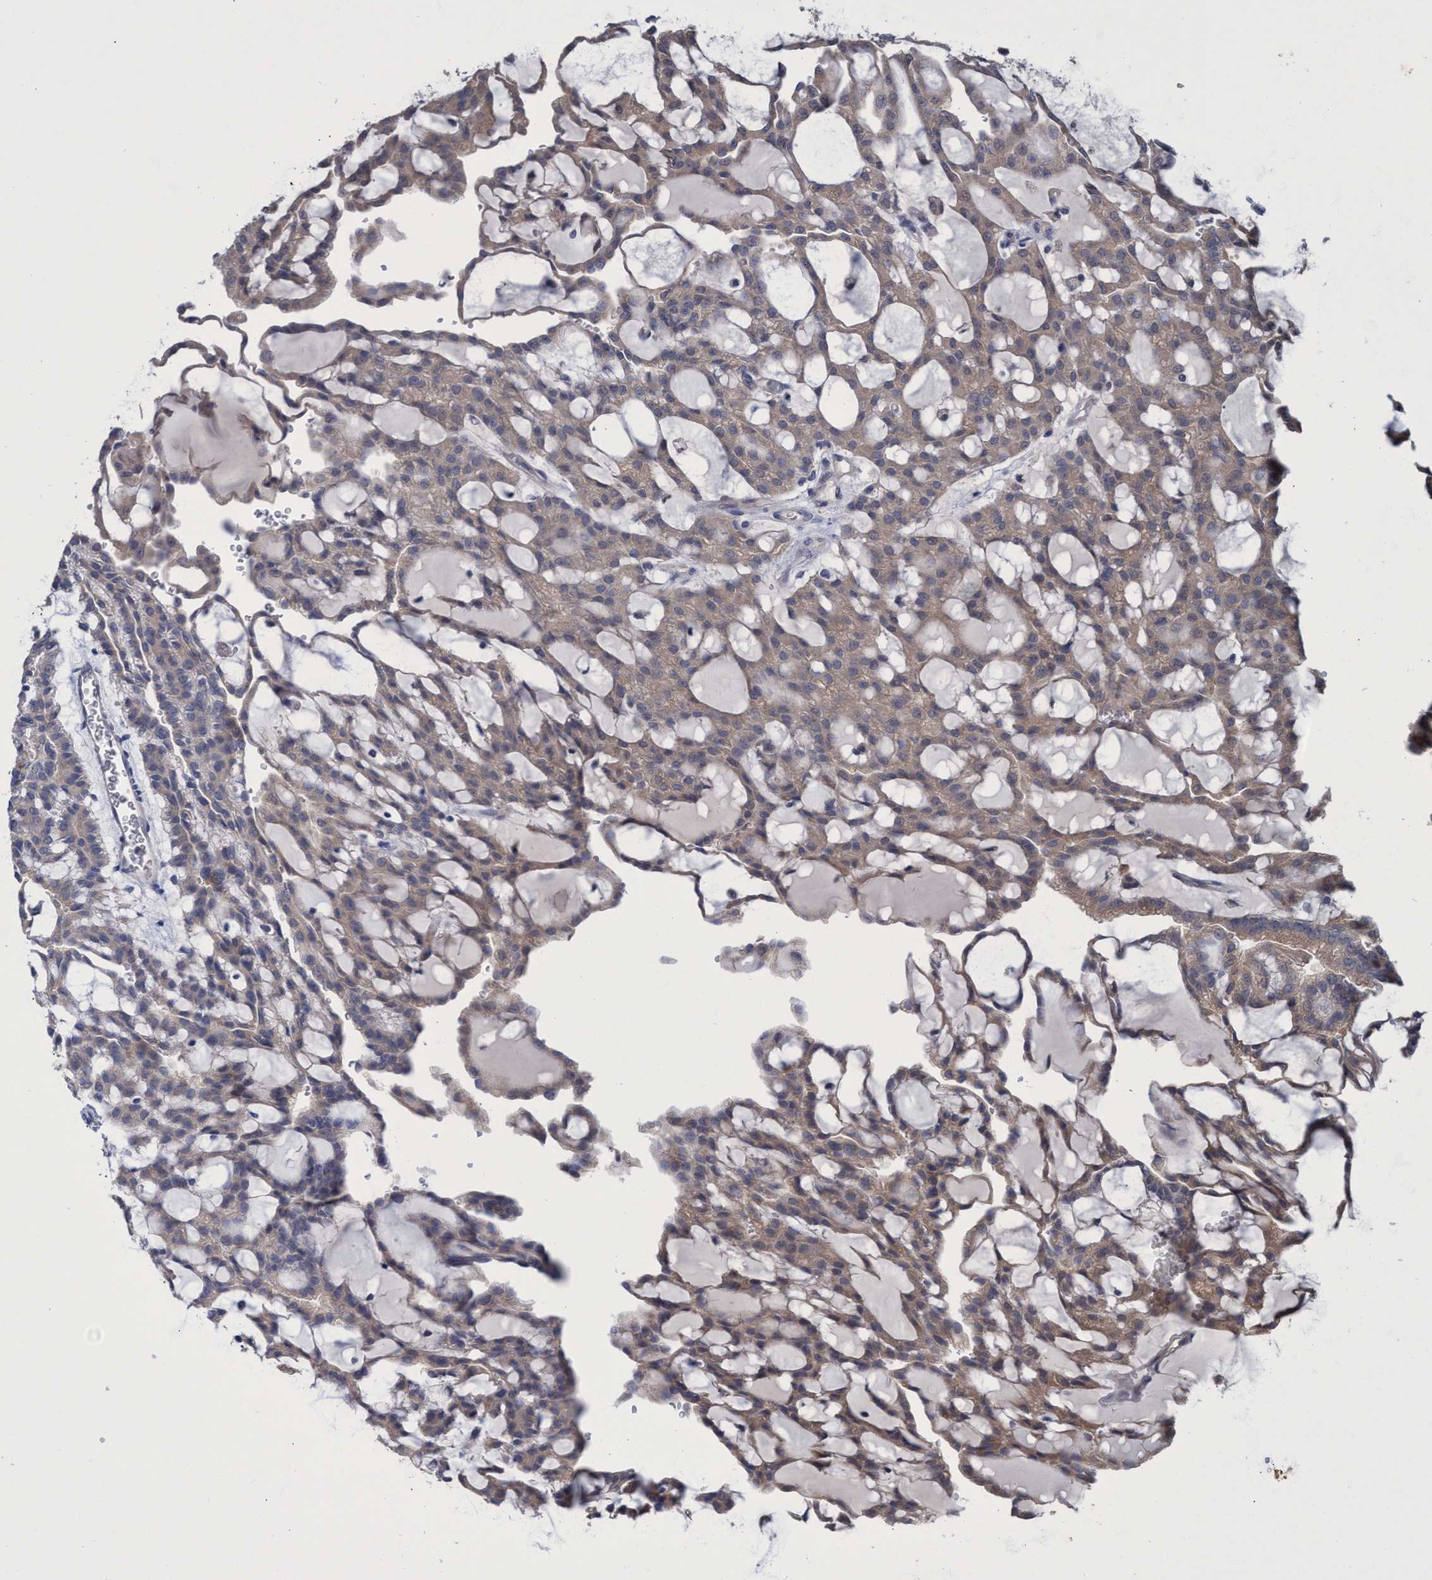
{"staining": {"intensity": "weak", "quantity": ">75%", "location": "cytoplasmic/membranous"}, "tissue": "renal cancer", "cell_type": "Tumor cells", "image_type": "cancer", "snomed": [{"axis": "morphology", "description": "Adenocarcinoma, NOS"}, {"axis": "topography", "description": "Kidney"}], "caption": "Immunohistochemistry (IHC) micrograph of renal cancer stained for a protein (brown), which demonstrates low levels of weak cytoplasmic/membranous staining in approximately >75% of tumor cells.", "gene": "SVEP1", "patient": {"sex": "male", "age": 63}}